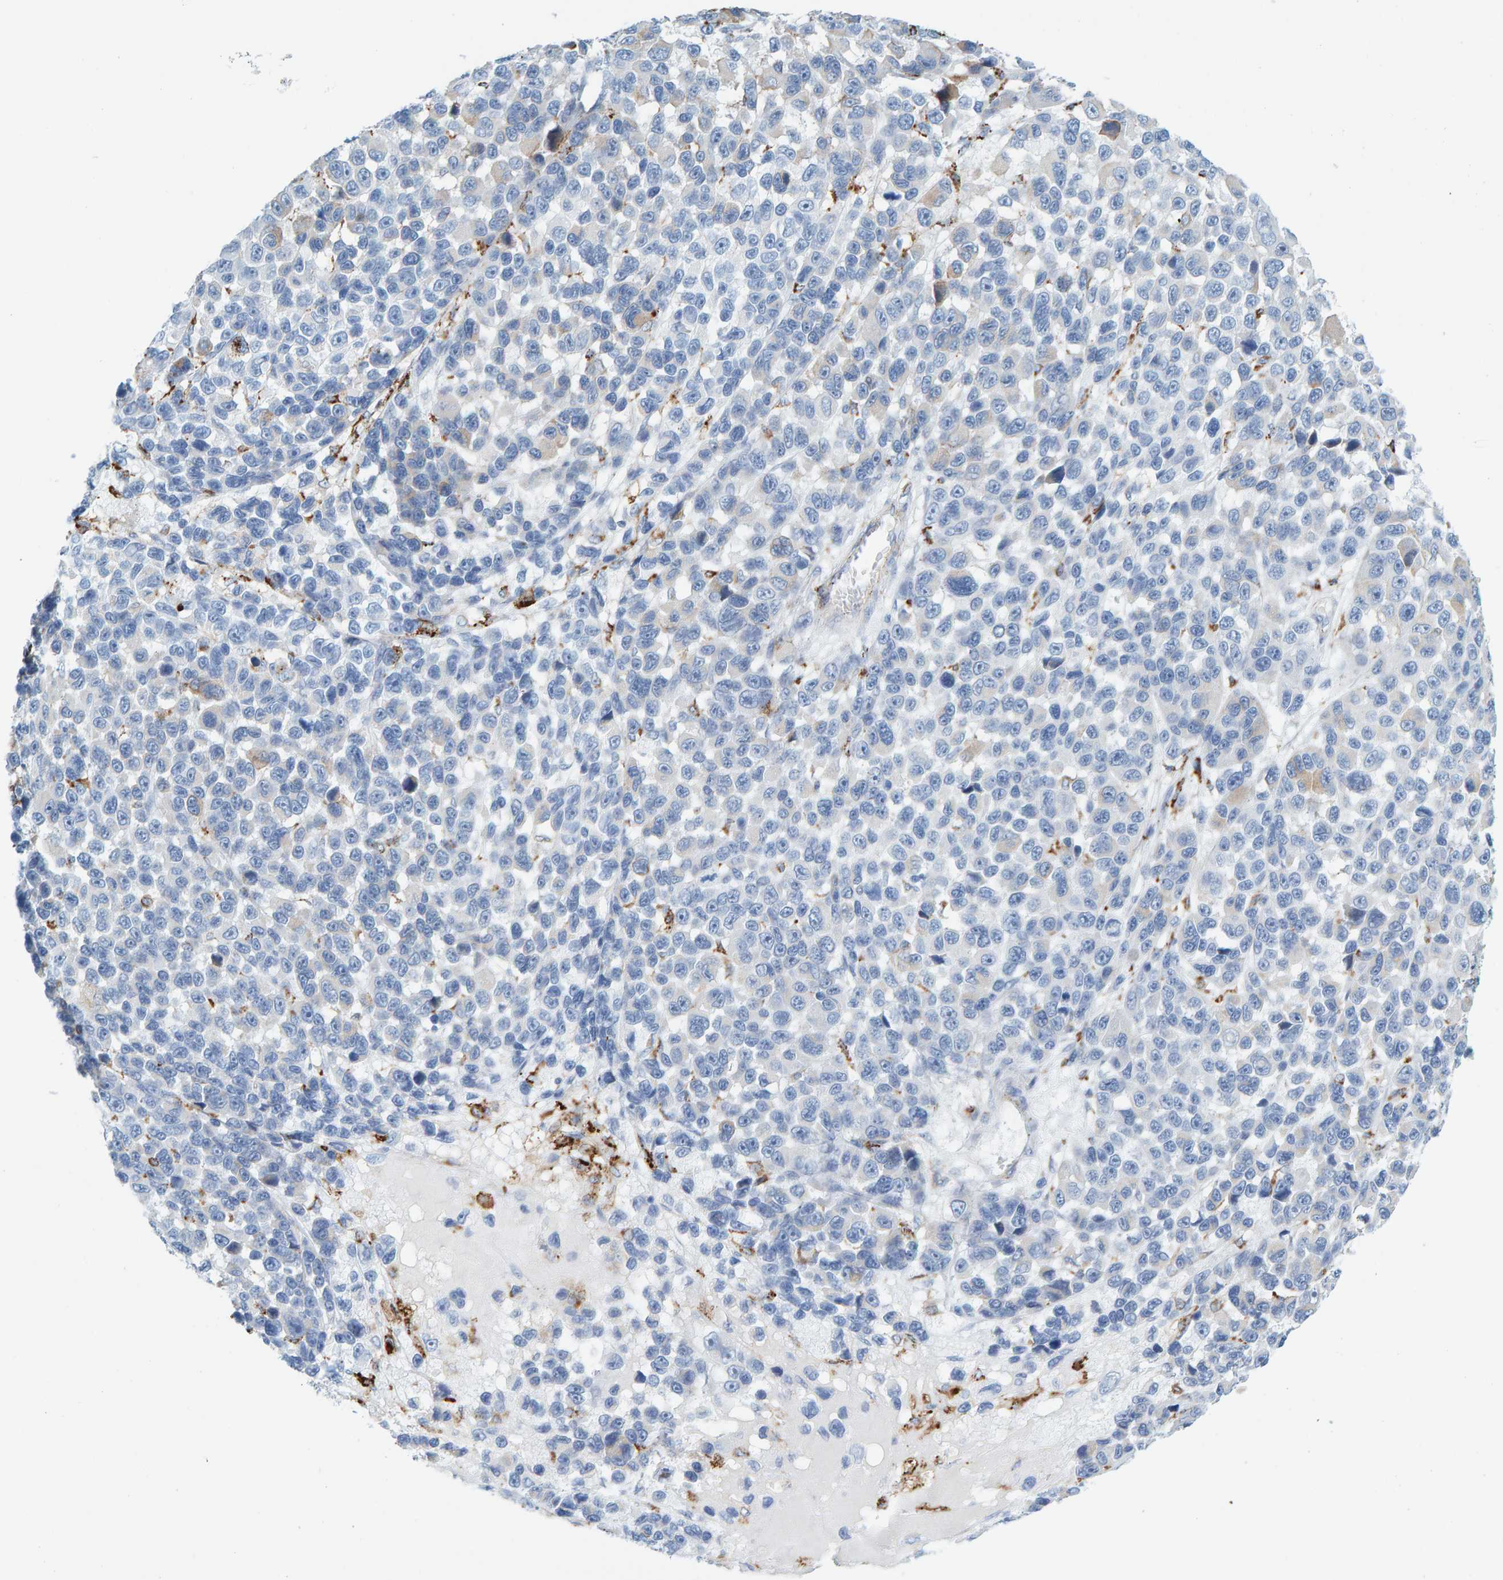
{"staining": {"intensity": "negative", "quantity": "none", "location": "none"}, "tissue": "melanoma", "cell_type": "Tumor cells", "image_type": "cancer", "snomed": [{"axis": "morphology", "description": "Malignant melanoma, NOS"}, {"axis": "topography", "description": "Skin"}], "caption": "Human melanoma stained for a protein using immunohistochemistry (IHC) reveals no positivity in tumor cells.", "gene": "BIN3", "patient": {"sex": "male", "age": 53}}